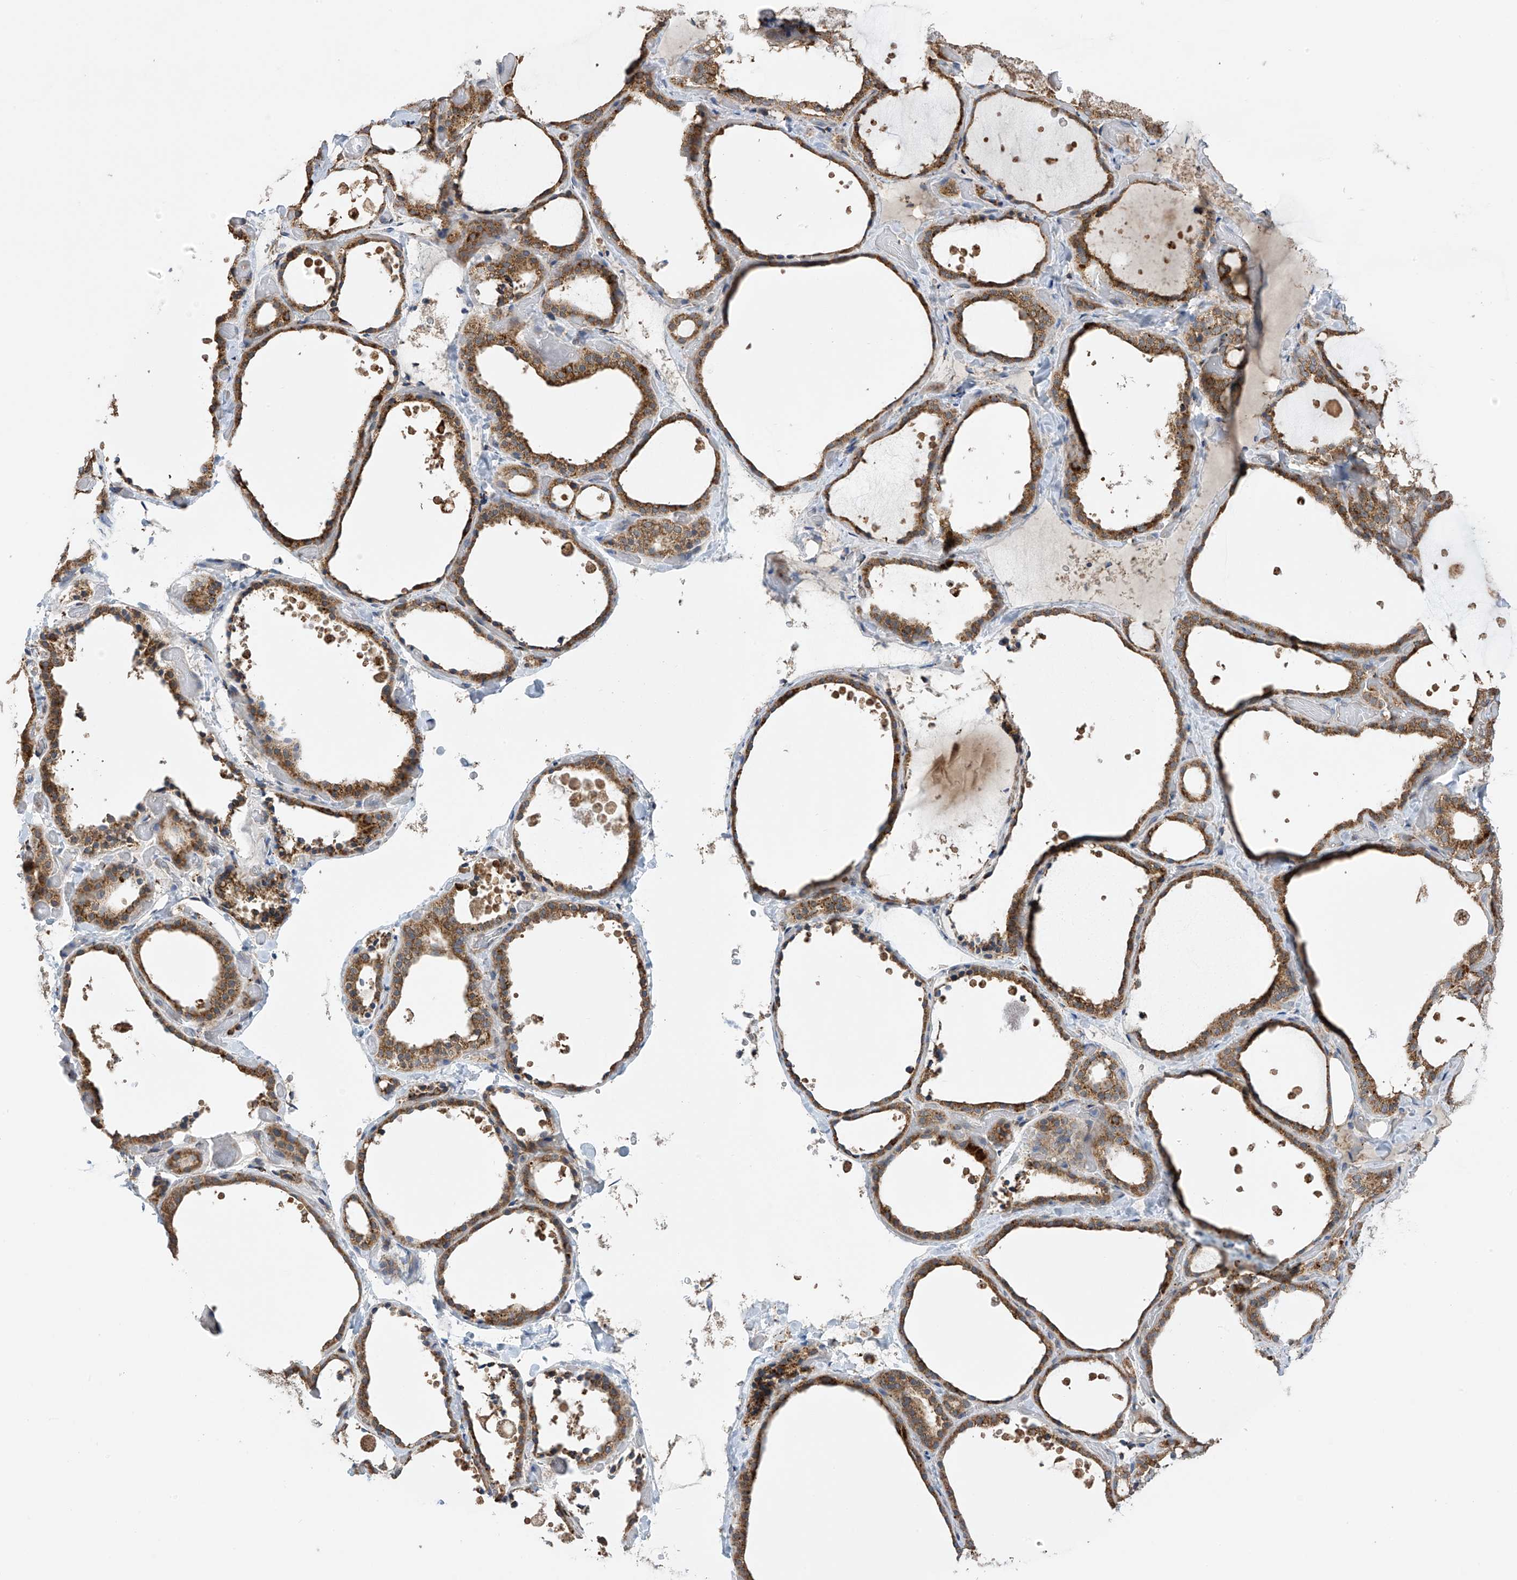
{"staining": {"intensity": "moderate", "quantity": ">75%", "location": "cytoplasmic/membranous"}, "tissue": "thyroid gland", "cell_type": "Glandular cells", "image_type": "normal", "snomed": [{"axis": "morphology", "description": "Normal tissue, NOS"}, {"axis": "topography", "description": "Thyroid gland"}], "caption": "DAB (3,3'-diaminobenzidine) immunohistochemical staining of normal human thyroid gland exhibits moderate cytoplasmic/membranous protein expression in approximately >75% of glandular cells.", "gene": "PNPT1", "patient": {"sex": "female", "age": 44}}